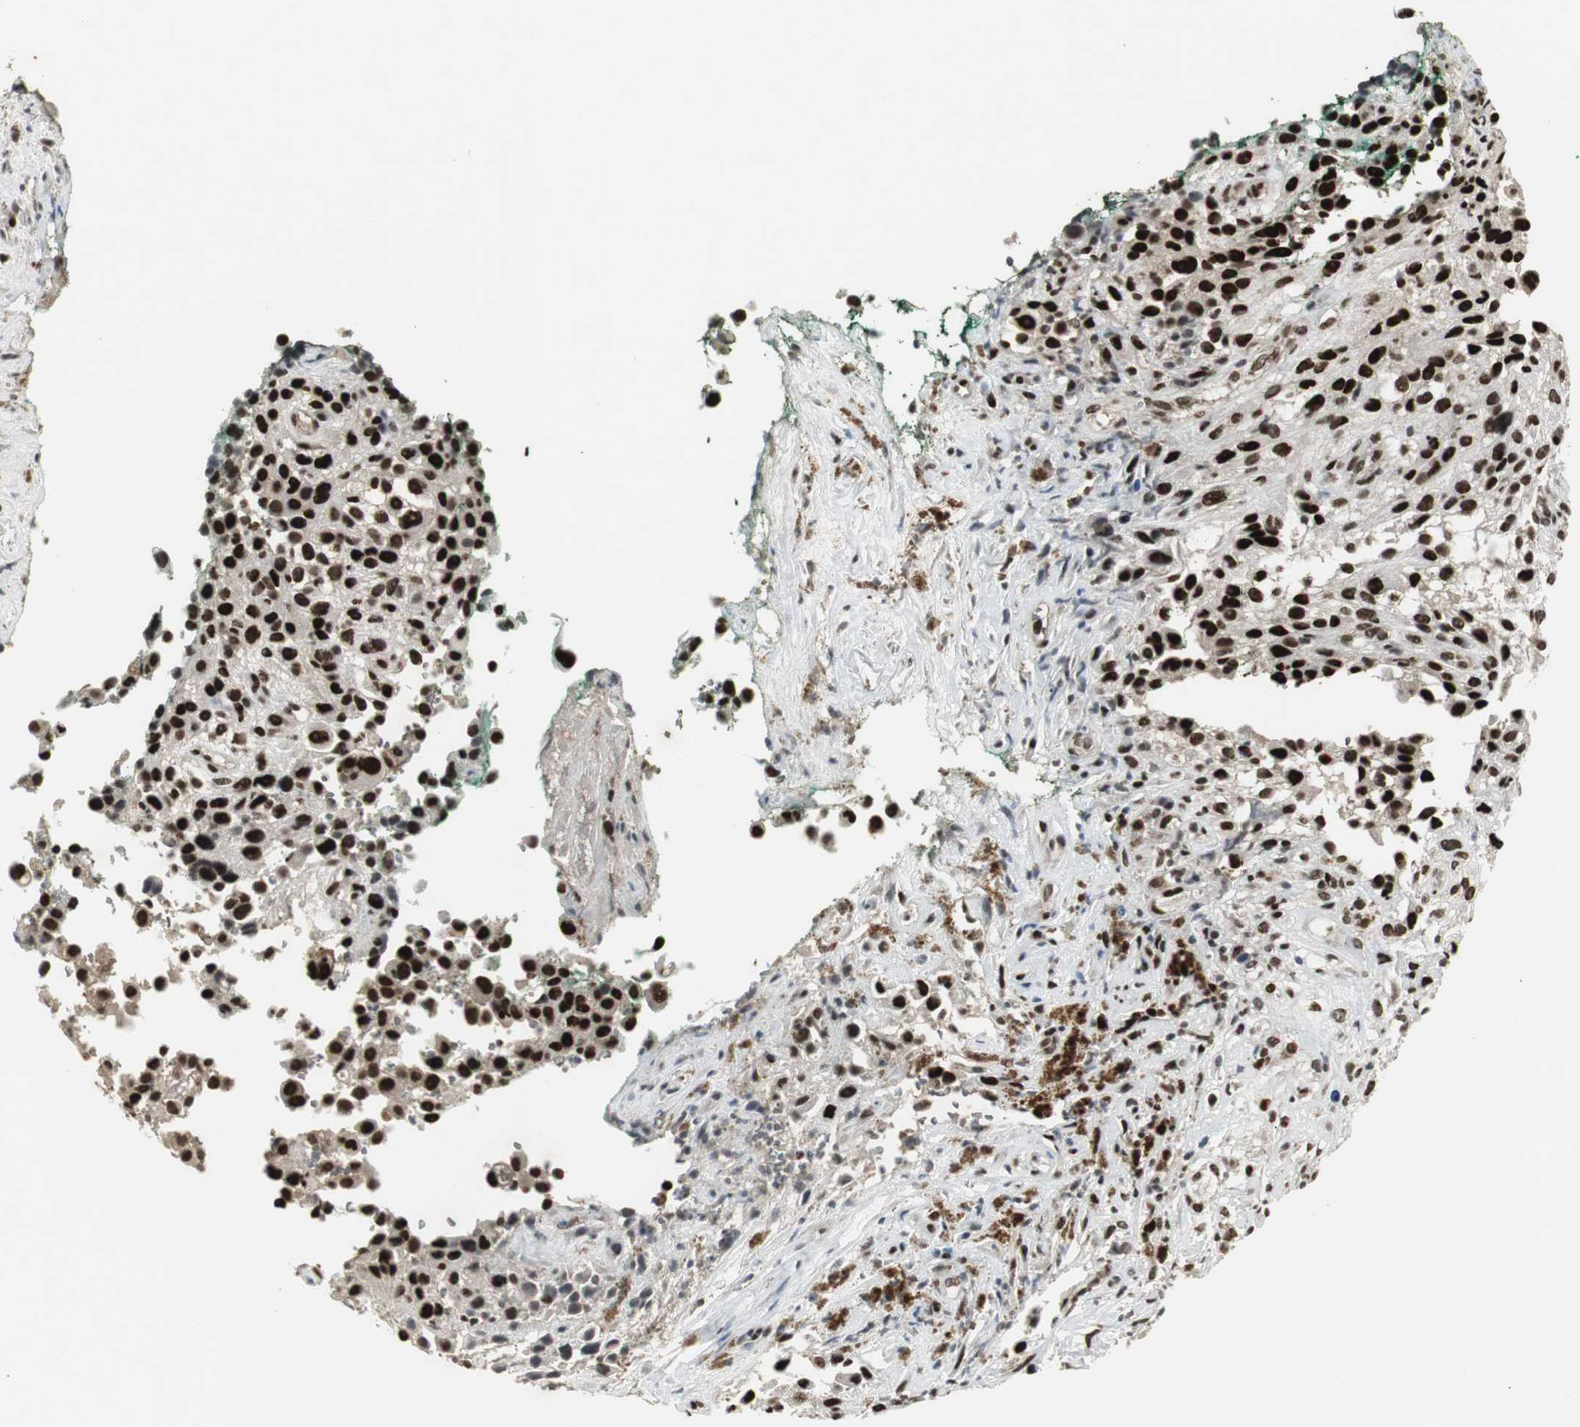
{"staining": {"intensity": "strong", "quantity": ">75%", "location": "nuclear"}, "tissue": "melanoma", "cell_type": "Tumor cells", "image_type": "cancer", "snomed": [{"axis": "morphology", "description": "Necrosis, NOS"}, {"axis": "morphology", "description": "Malignant melanoma, NOS"}, {"axis": "topography", "description": "Skin"}], "caption": "Protein positivity by IHC shows strong nuclear positivity in approximately >75% of tumor cells in melanoma. (Brightfield microscopy of DAB IHC at high magnification).", "gene": "TAF5", "patient": {"sex": "female", "age": 87}}